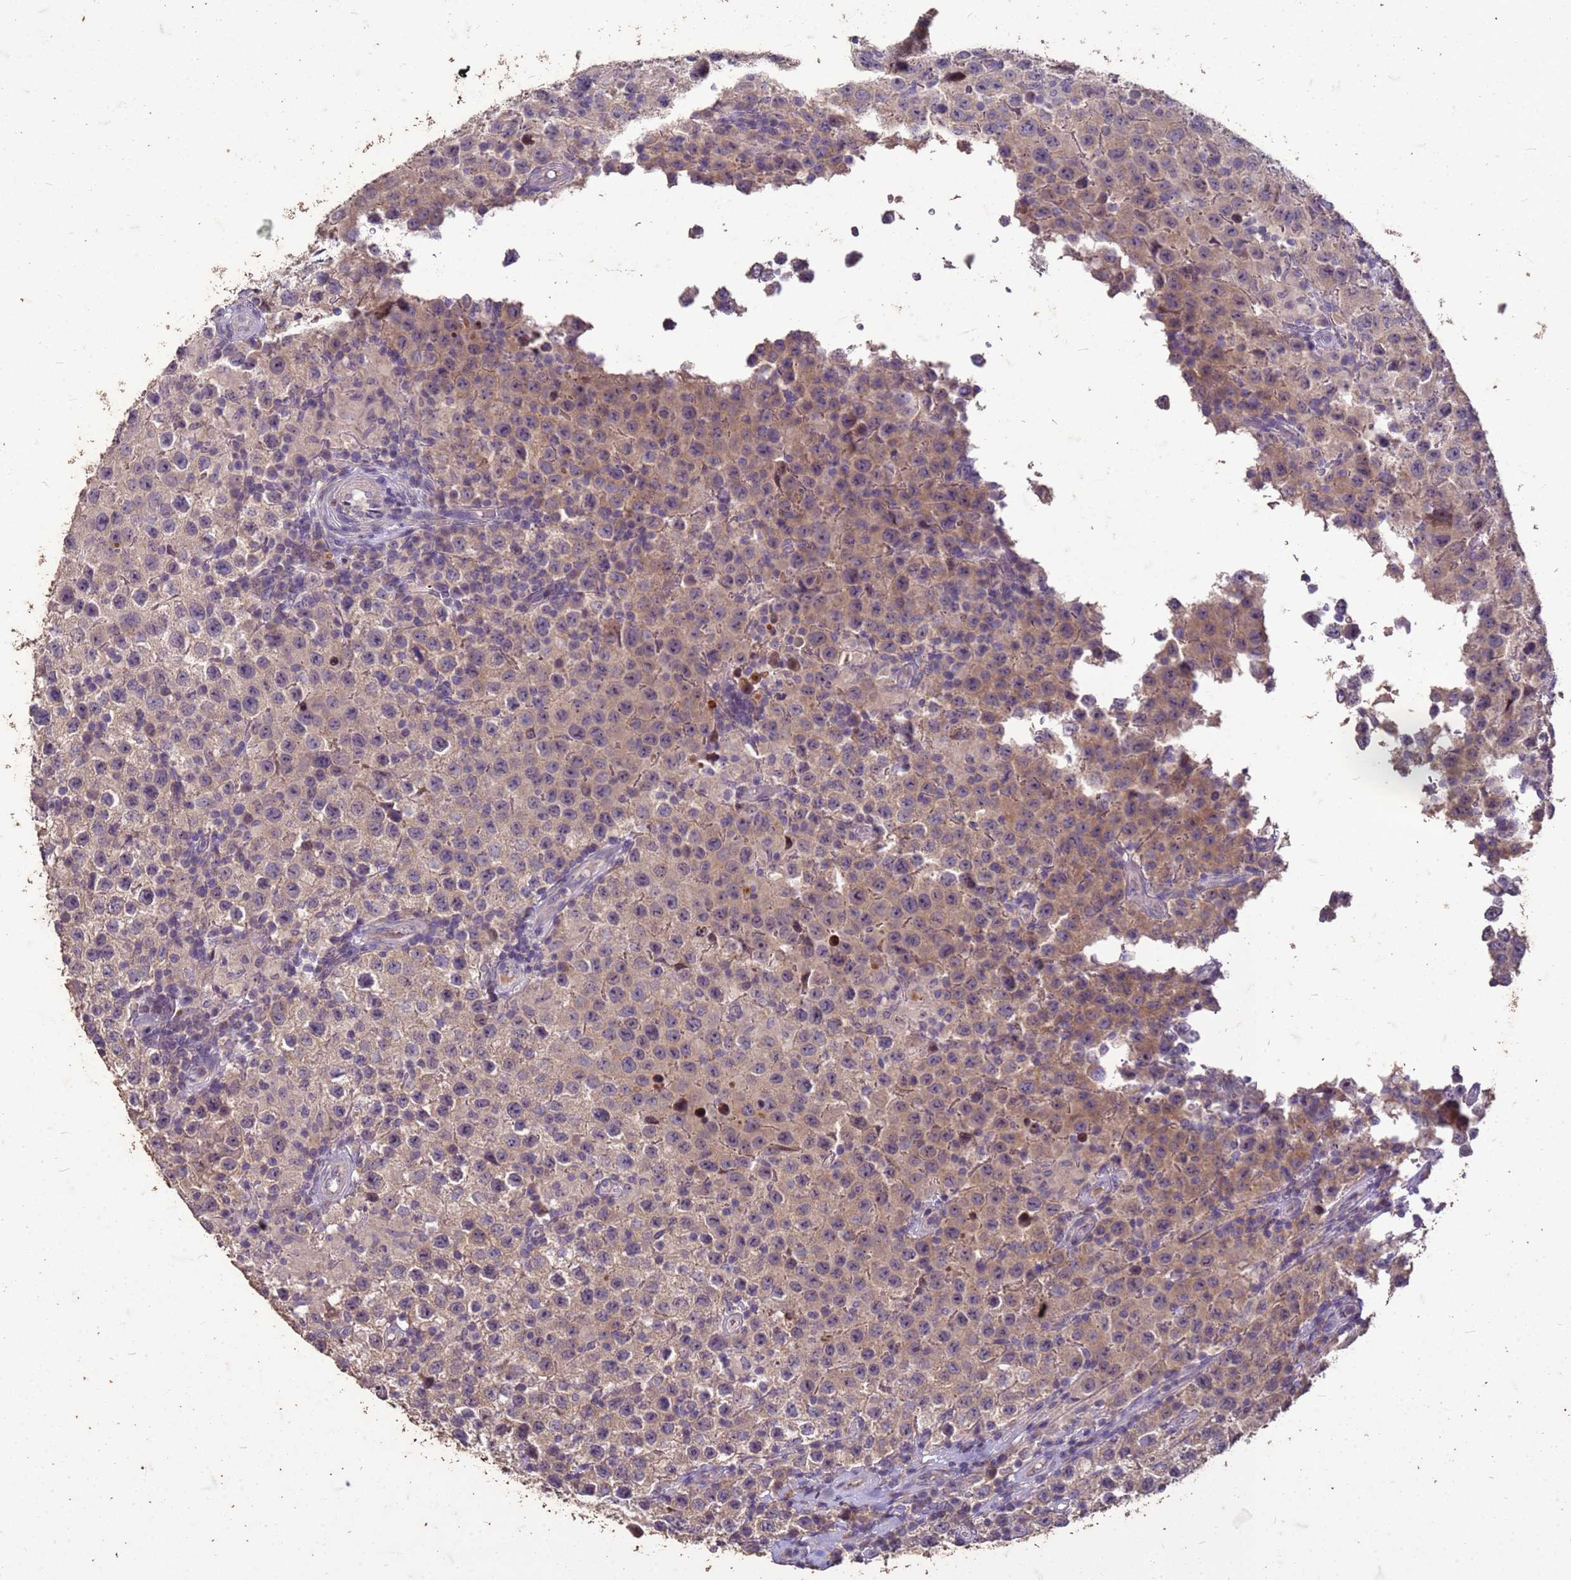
{"staining": {"intensity": "weak", "quantity": "25%-75%", "location": "cytoplasmic/membranous"}, "tissue": "testis cancer", "cell_type": "Tumor cells", "image_type": "cancer", "snomed": [{"axis": "morphology", "description": "Seminoma, NOS"}, {"axis": "morphology", "description": "Carcinoma, Embryonal, NOS"}, {"axis": "topography", "description": "Testis"}], "caption": "Seminoma (testis) stained with IHC reveals weak cytoplasmic/membranous positivity in approximately 25%-75% of tumor cells.", "gene": "FAM184B", "patient": {"sex": "male", "age": 41}}